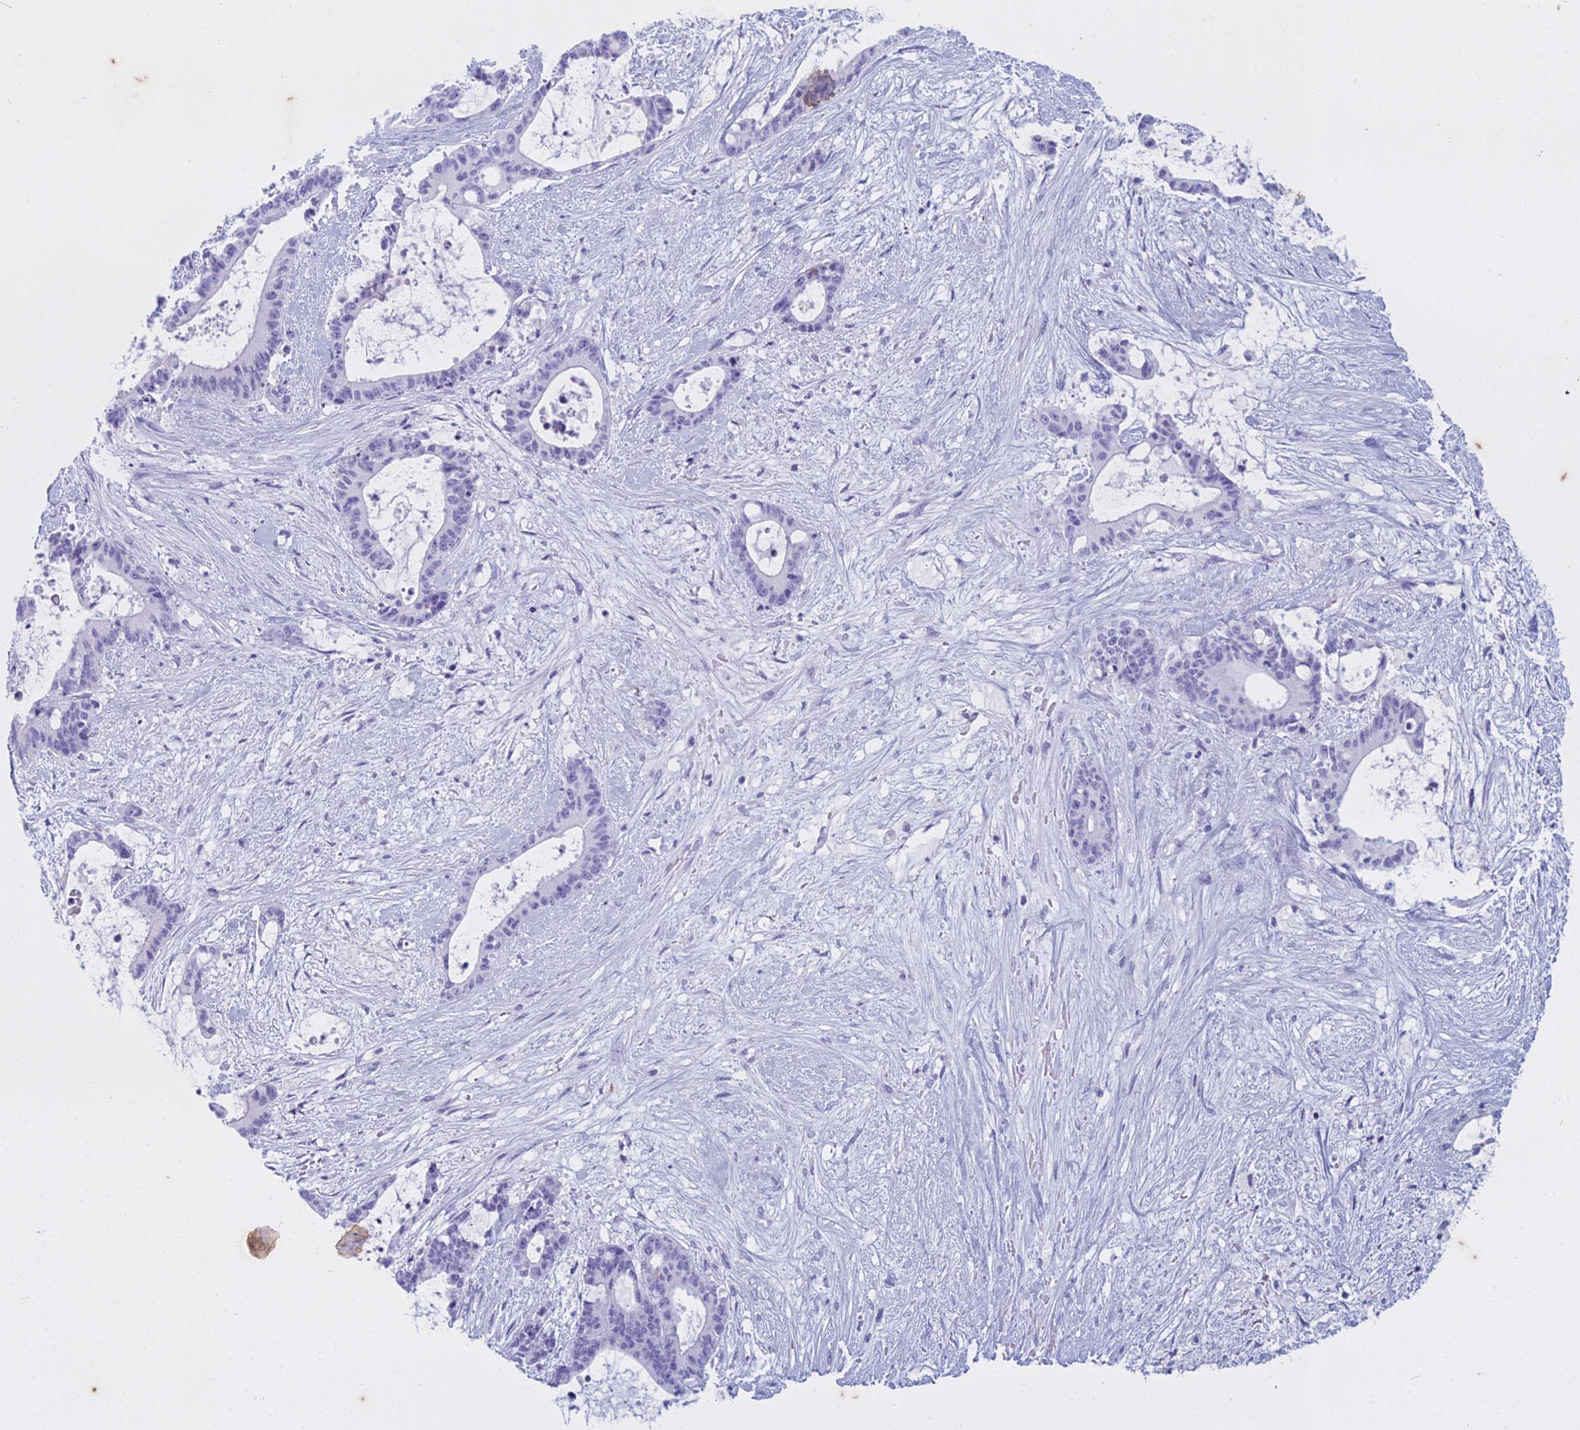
{"staining": {"intensity": "negative", "quantity": "none", "location": "none"}, "tissue": "liver cancer", "cell_type": "Tumor cells", "image_type": "cancer", "snomed": [{"axis": "morphology", "description": "Normal tissue, NOS"}, {"axis": "morphology", "description": "Cholangiocarcinoma"}, {"axis": "topography", "description": "Liver"}, {"axis": "topography", "description": "Peripheral nerve tissue"}], "caption": "This is an immunohistochemistry (IHC) histopathology image of liver cholangiocarcinoma. There is no positivity in tumor cells.", "gene": "HMGB4", "patient": {"sex": "female", "age": 73}}